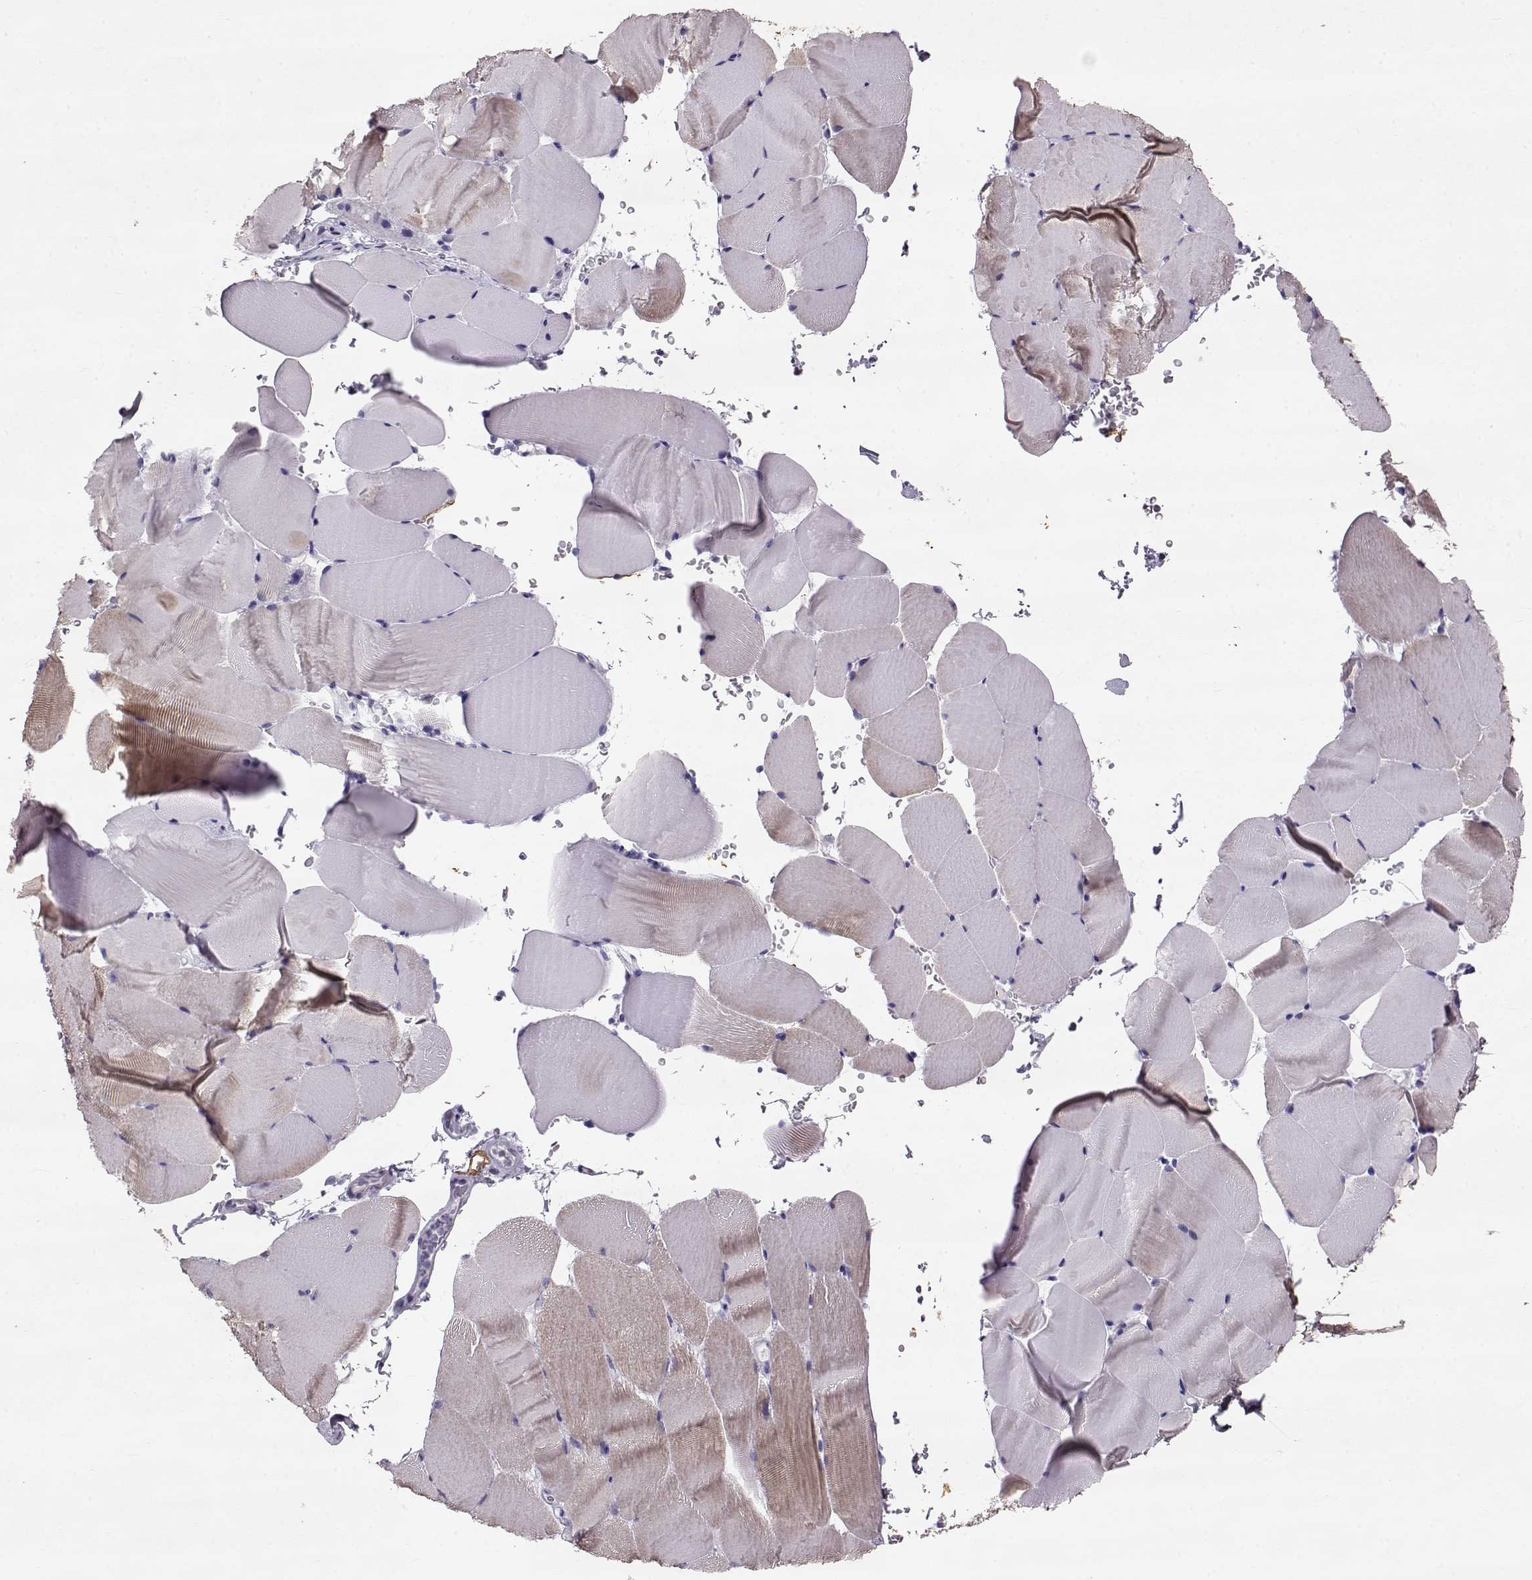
{"staining": {"intensity": "weak", "quantity": "<25%", "location": "cytoplasmic/membranous"}, "tissue": "skeletal muscle", "cell_type": "Myocytes", "image_type": "normal", "snomed": [{"axis": "morphology", "description": "Normal tissue, NOS"}, {"axis": "topography", "description": "Skeletal muscle"}], "caption": "The immunohistochemistry (IHC) image has no significant staining in myocytes of skeletal muscle.", "gene": "RD3", "patient": {"sex": "female", "age": 37}}